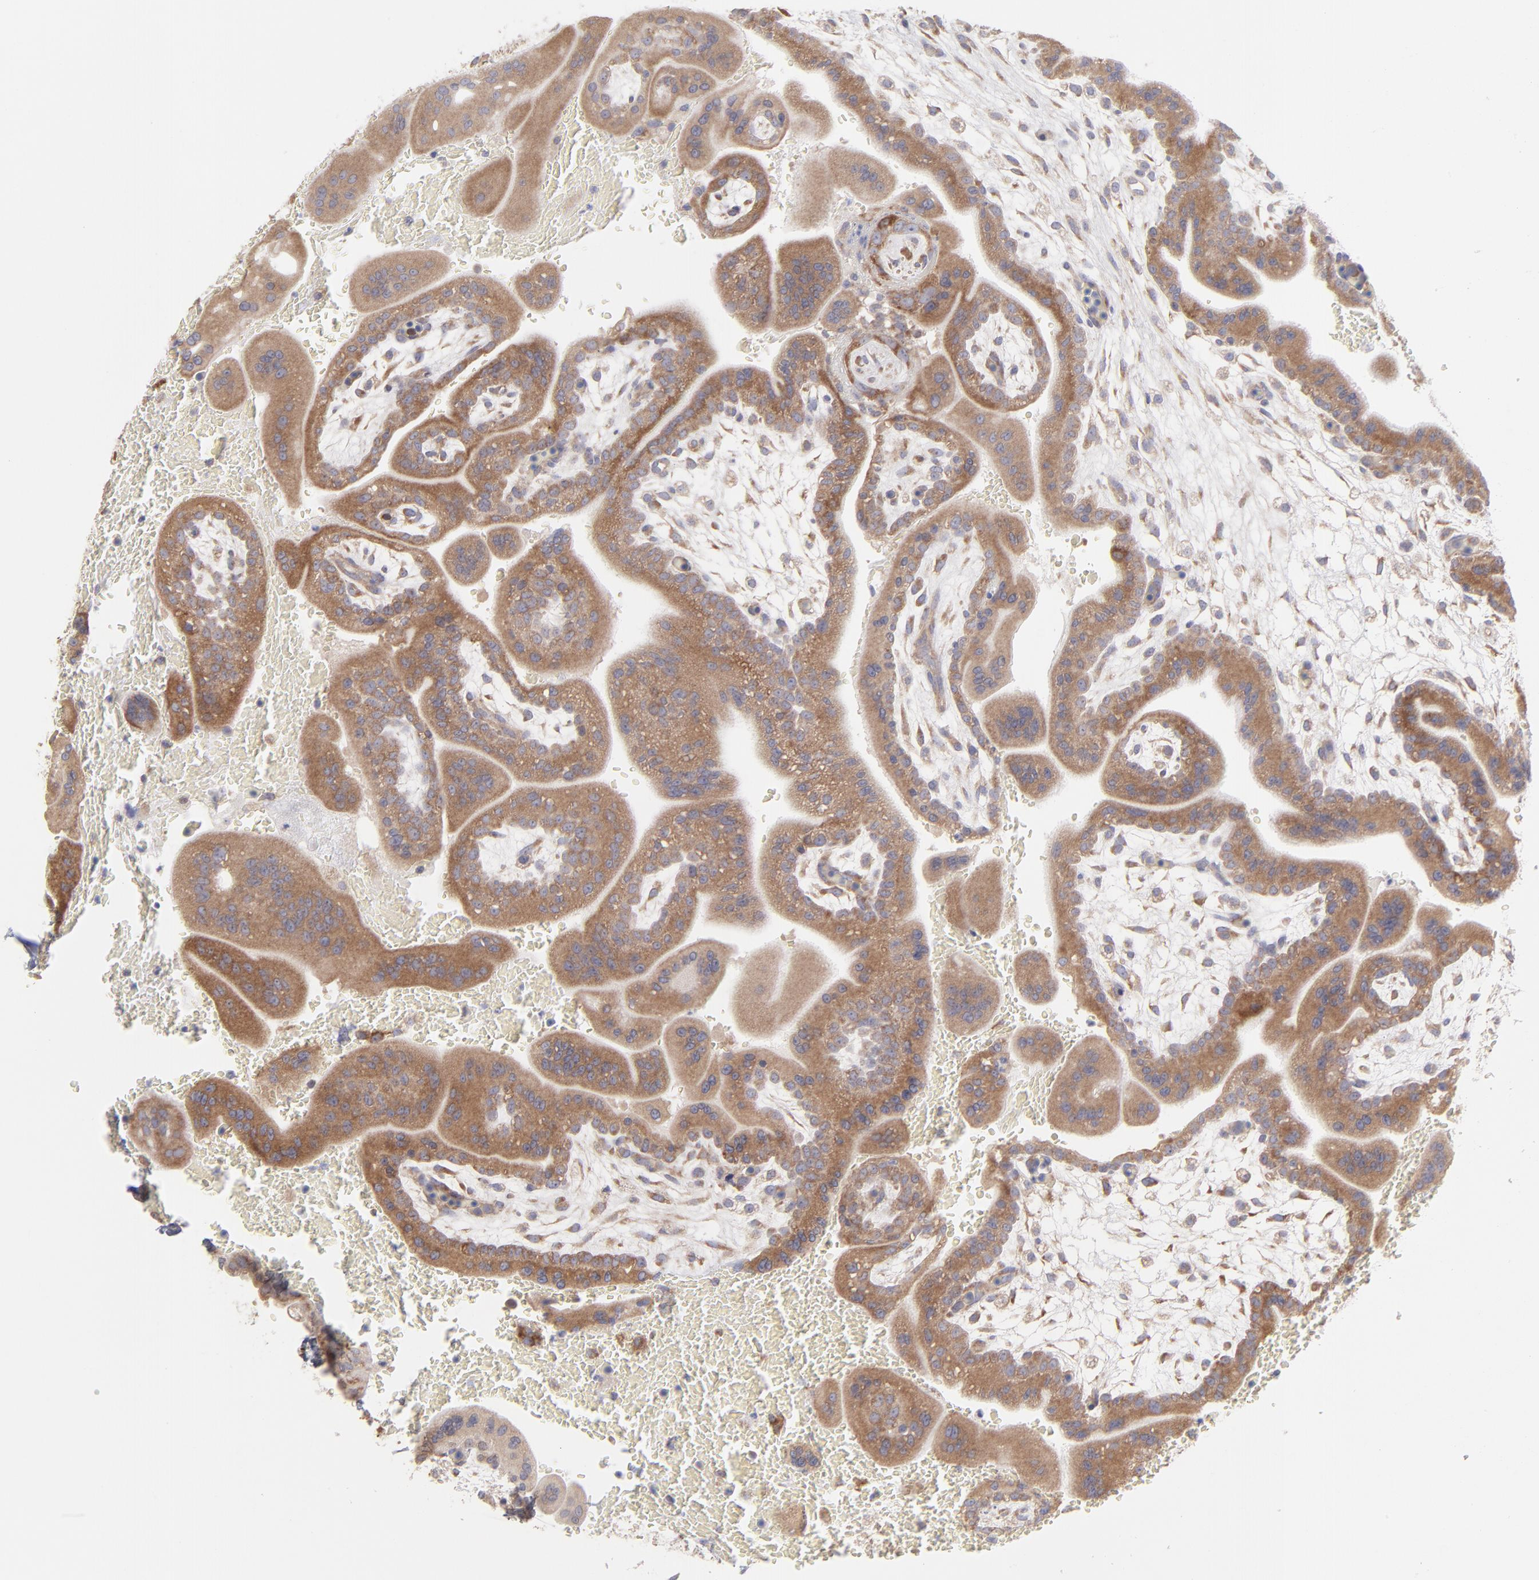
{"staining": {"intensity": "weak", "quantity": "25%-75%", "location": "cytoplasmic/membranous"}, "tissue": "placenta", "cell_type": "Decidual cells", "image_type": "normal", "snomed": [{"axis": "morphology", "description": "Normal tissue, NOS"}, {"axis": "topography", "description": "Placenta"}], "caption": "Brown immunohistochemical staining in unremarkable placenta shows weak cytoplasmic/membranous expression in approximately 25%-75% of decidual cells. Ihc stains the protein in brown and the nuclei are stained blue.", "gene": "RPLP0", "patient": {"sex": "female", "age": 35}}